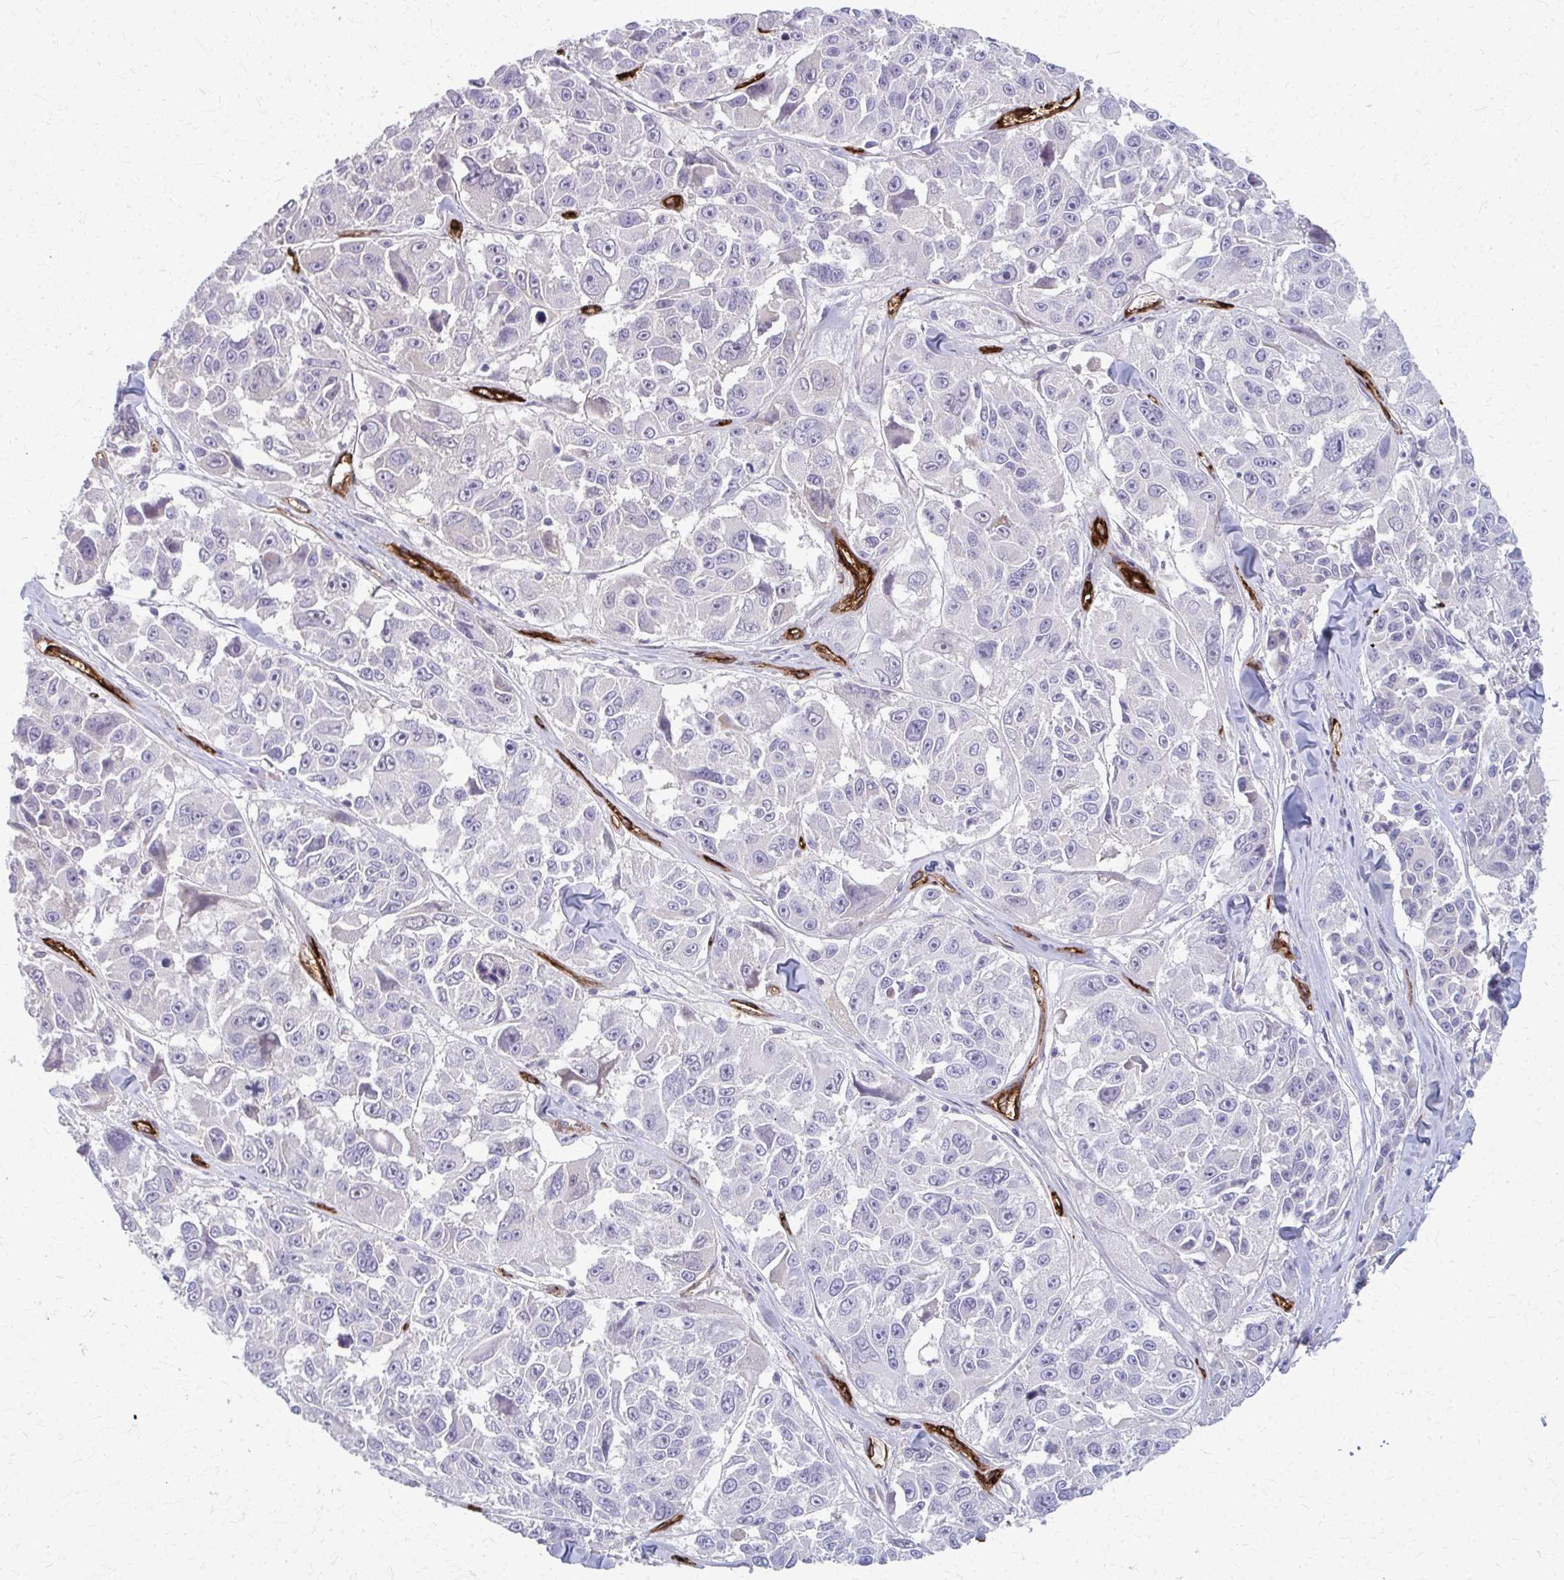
{"staining": {"intensity": "negative", "quantity": "none", "location": "none"}, "tissue": "melanoma", "cell_type": "Tumor cells", "image_type": "cancer", "snomed": [{"axis": "morphology", "description": "Malignant melanoma, NOS"}, {"axis": "topography", "description": "Skin"}], "caption": "Immunohistochemistry (IHC) photomicrograph of neoplastic tissue: melanoma stained with DAB (3,3'-diaminobenzidine) exhibits no significant protein expression in tumor cells.", "gene": "ADIPOQ", "patient": {"sex": "female", "age": 66}}